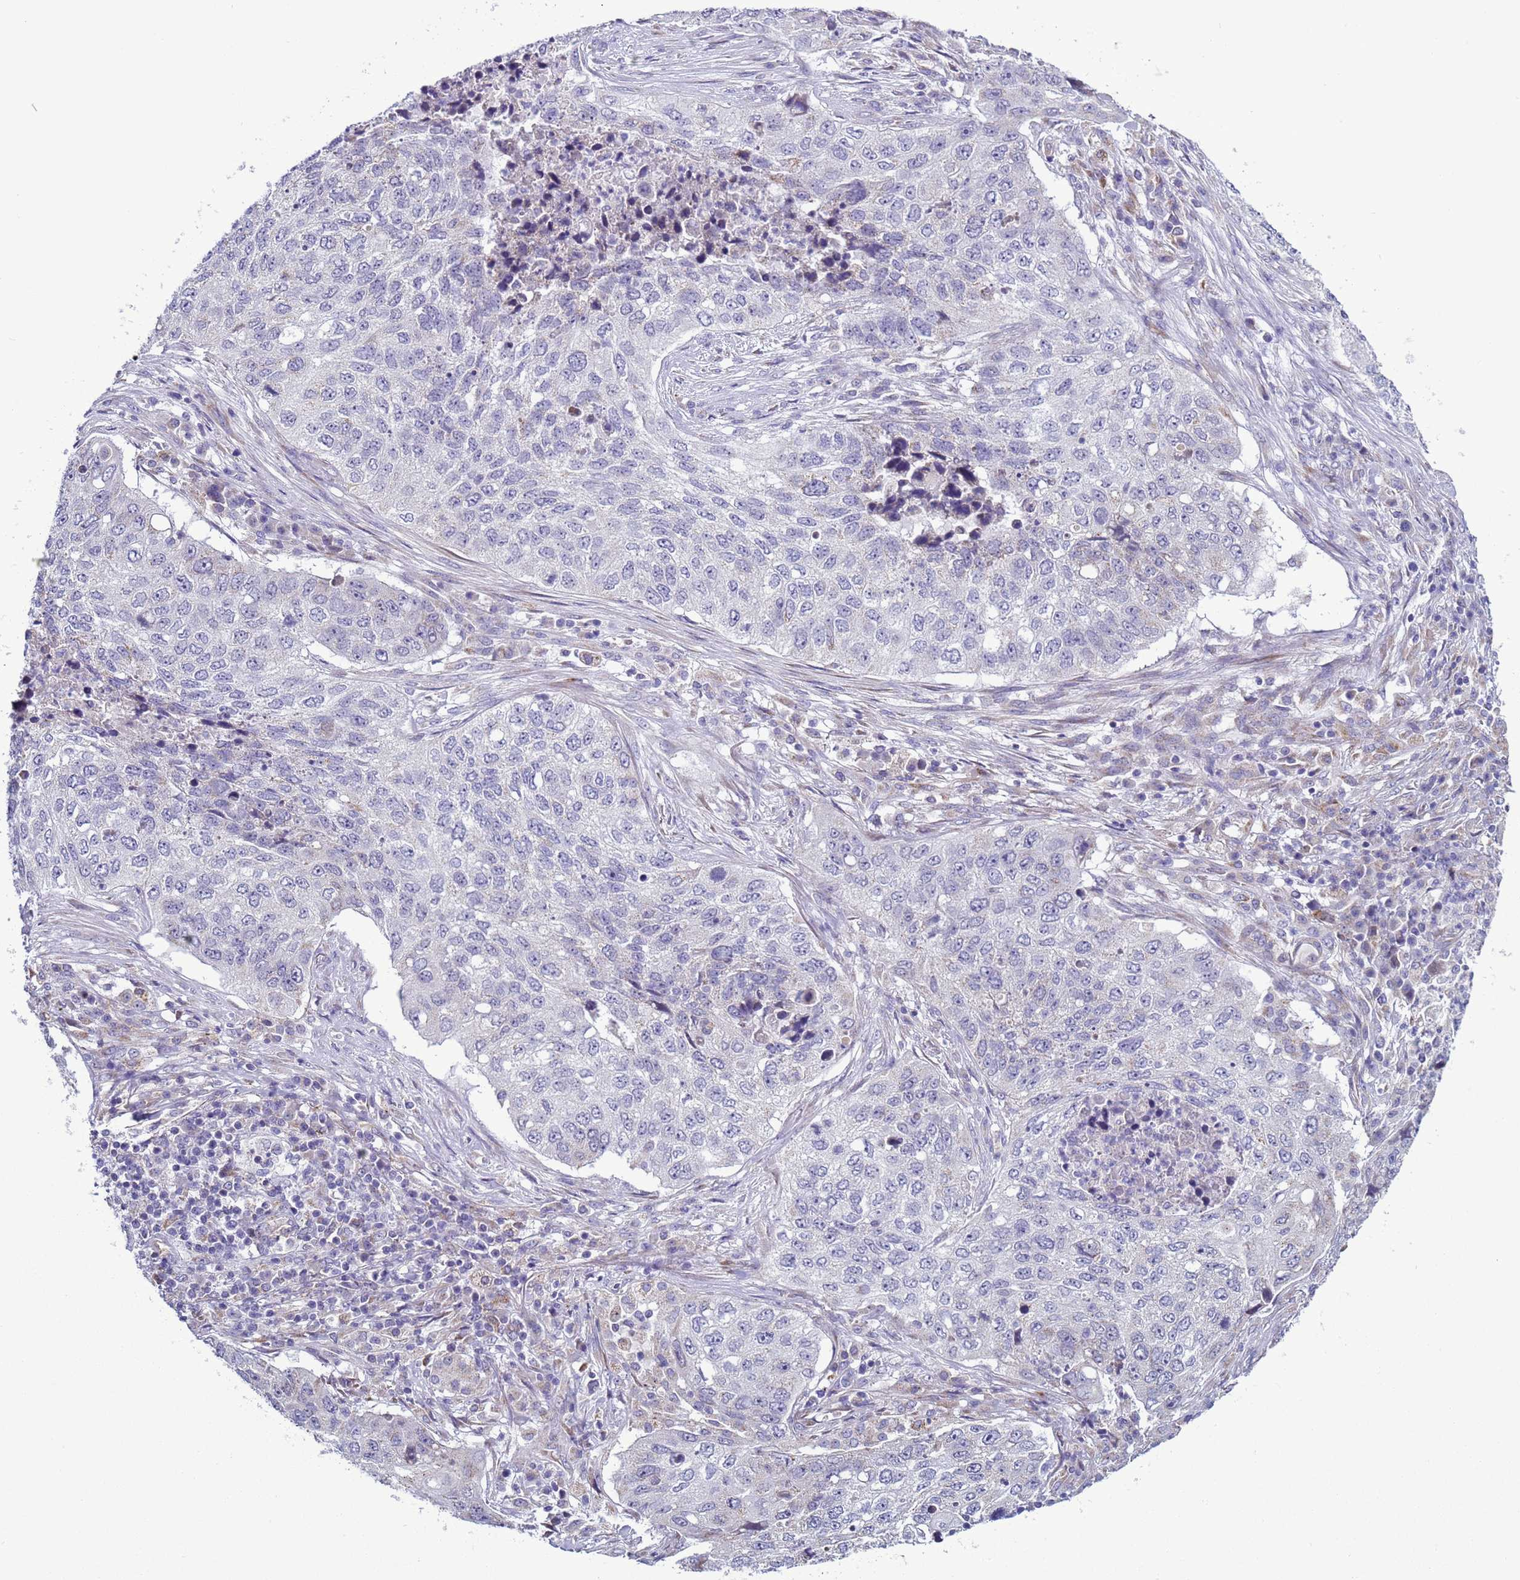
{"staining": {"intensity": "negative", "quantity": "none", "location": "none"}, "tissue": "lung cancer", "cell_type": "Tumor cells", "image_type": "cancer", "snomed": [{"axis": "morphology", "description": "Squamous cell carcinoma, NOS"}, {"axis": "topography", "description": "Lung"}], "caption": "The IHC histopathology image has no significant expression in tumor cells of lung cancer (squamous cell carcinoma) tissue.", "gene": "ABHD17B", "patient": {"sex": "female", "age": 63}}